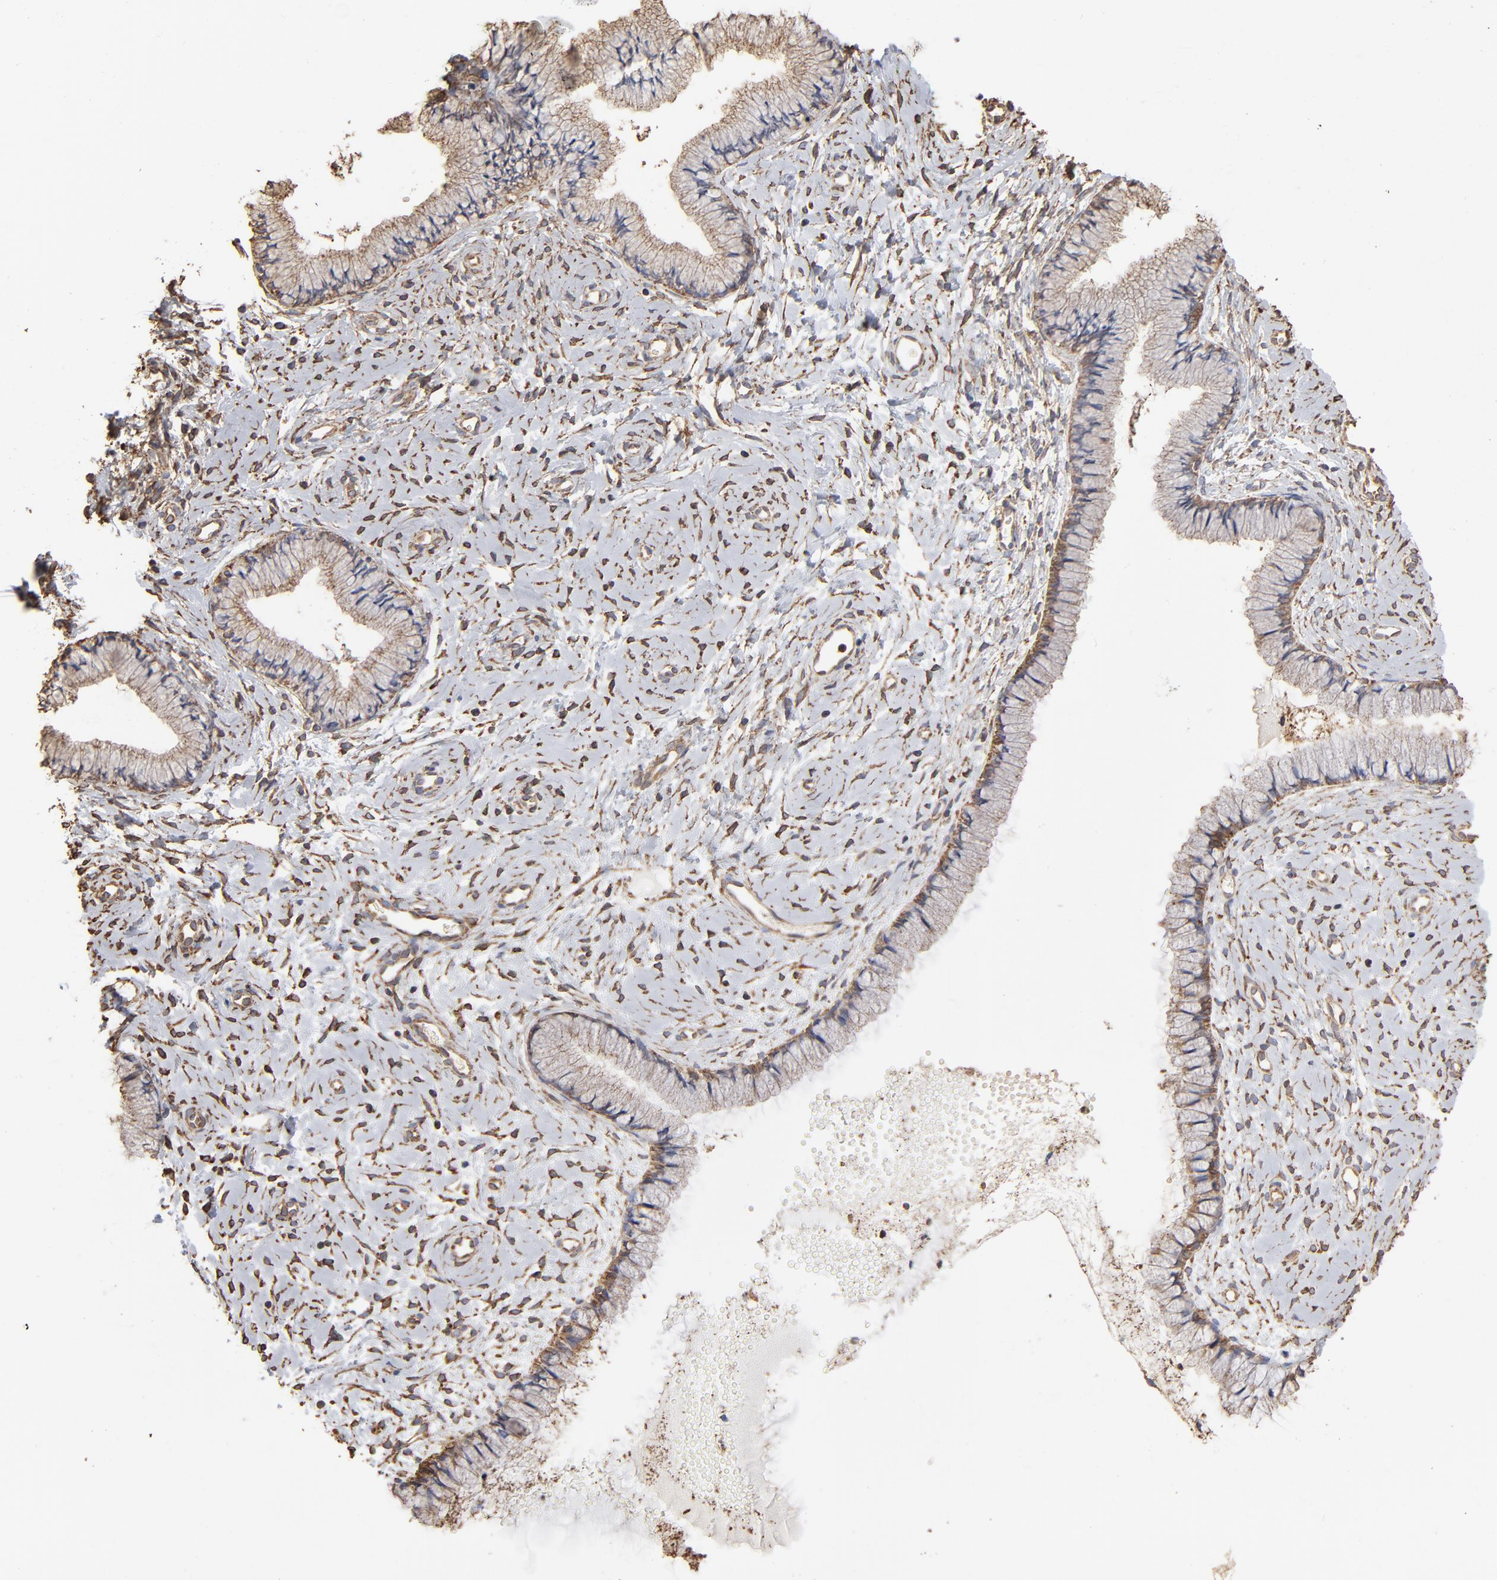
{"staining": {"intensity": "weak", "quantity": ">75%", "location": "cytoplasmic/membranous"}, "tissue": "cervix", "cell_type": "Glandular cells", "image_type": "normal", "snomed": [{"axis": "morphology", "description": "Normal tissue, NOS"}, {"axis": "topography", "description": "Cervix"}], "caption": "High-power microscopy captured an immunohistochemistry photomicrograph of unremarkable cervix, revealing weak cytoplasmic/membranous staining in approximately >75% of glandular cells.", "gene": "PDIA3", "patient": {"sex": "female", "age": 46}}